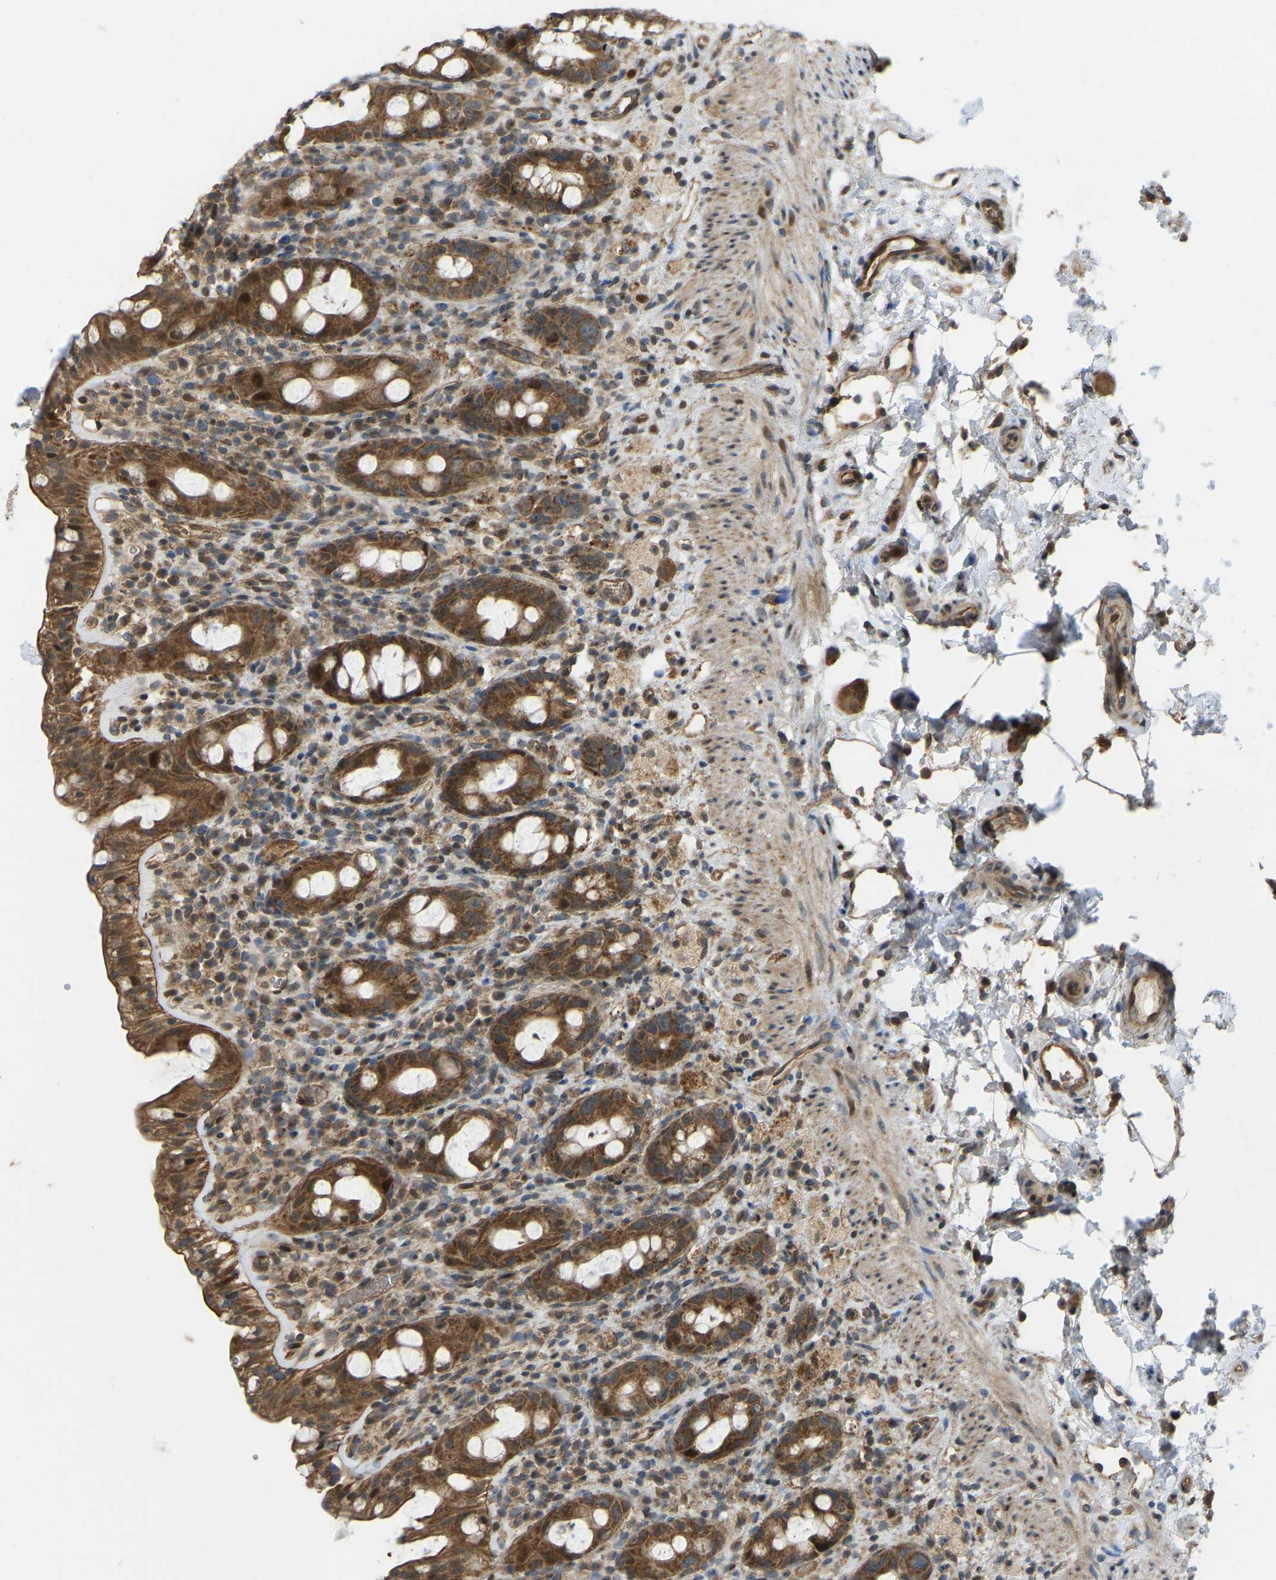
{"staining": {"intensity": "strong", "quantity": ">75%", "location": "cytoplasmic/membranous,nuclear"}, "tissue": "rectum", "cell_type": "Glandular cells", "image_type": "normal", "snomed": [{"axis": "morphology", "description": "Normal tissue, NOS"}, {"axis": "topography", "description": "Rectum"}], "caption": "Strong cytoplasmic/membranous,nuclear staining for a protein is present in approximately >75% of glandular cells of normal rectum using IHC.", "gene": "C21orf91", "patient": {"sex": "male", "age": 44}}